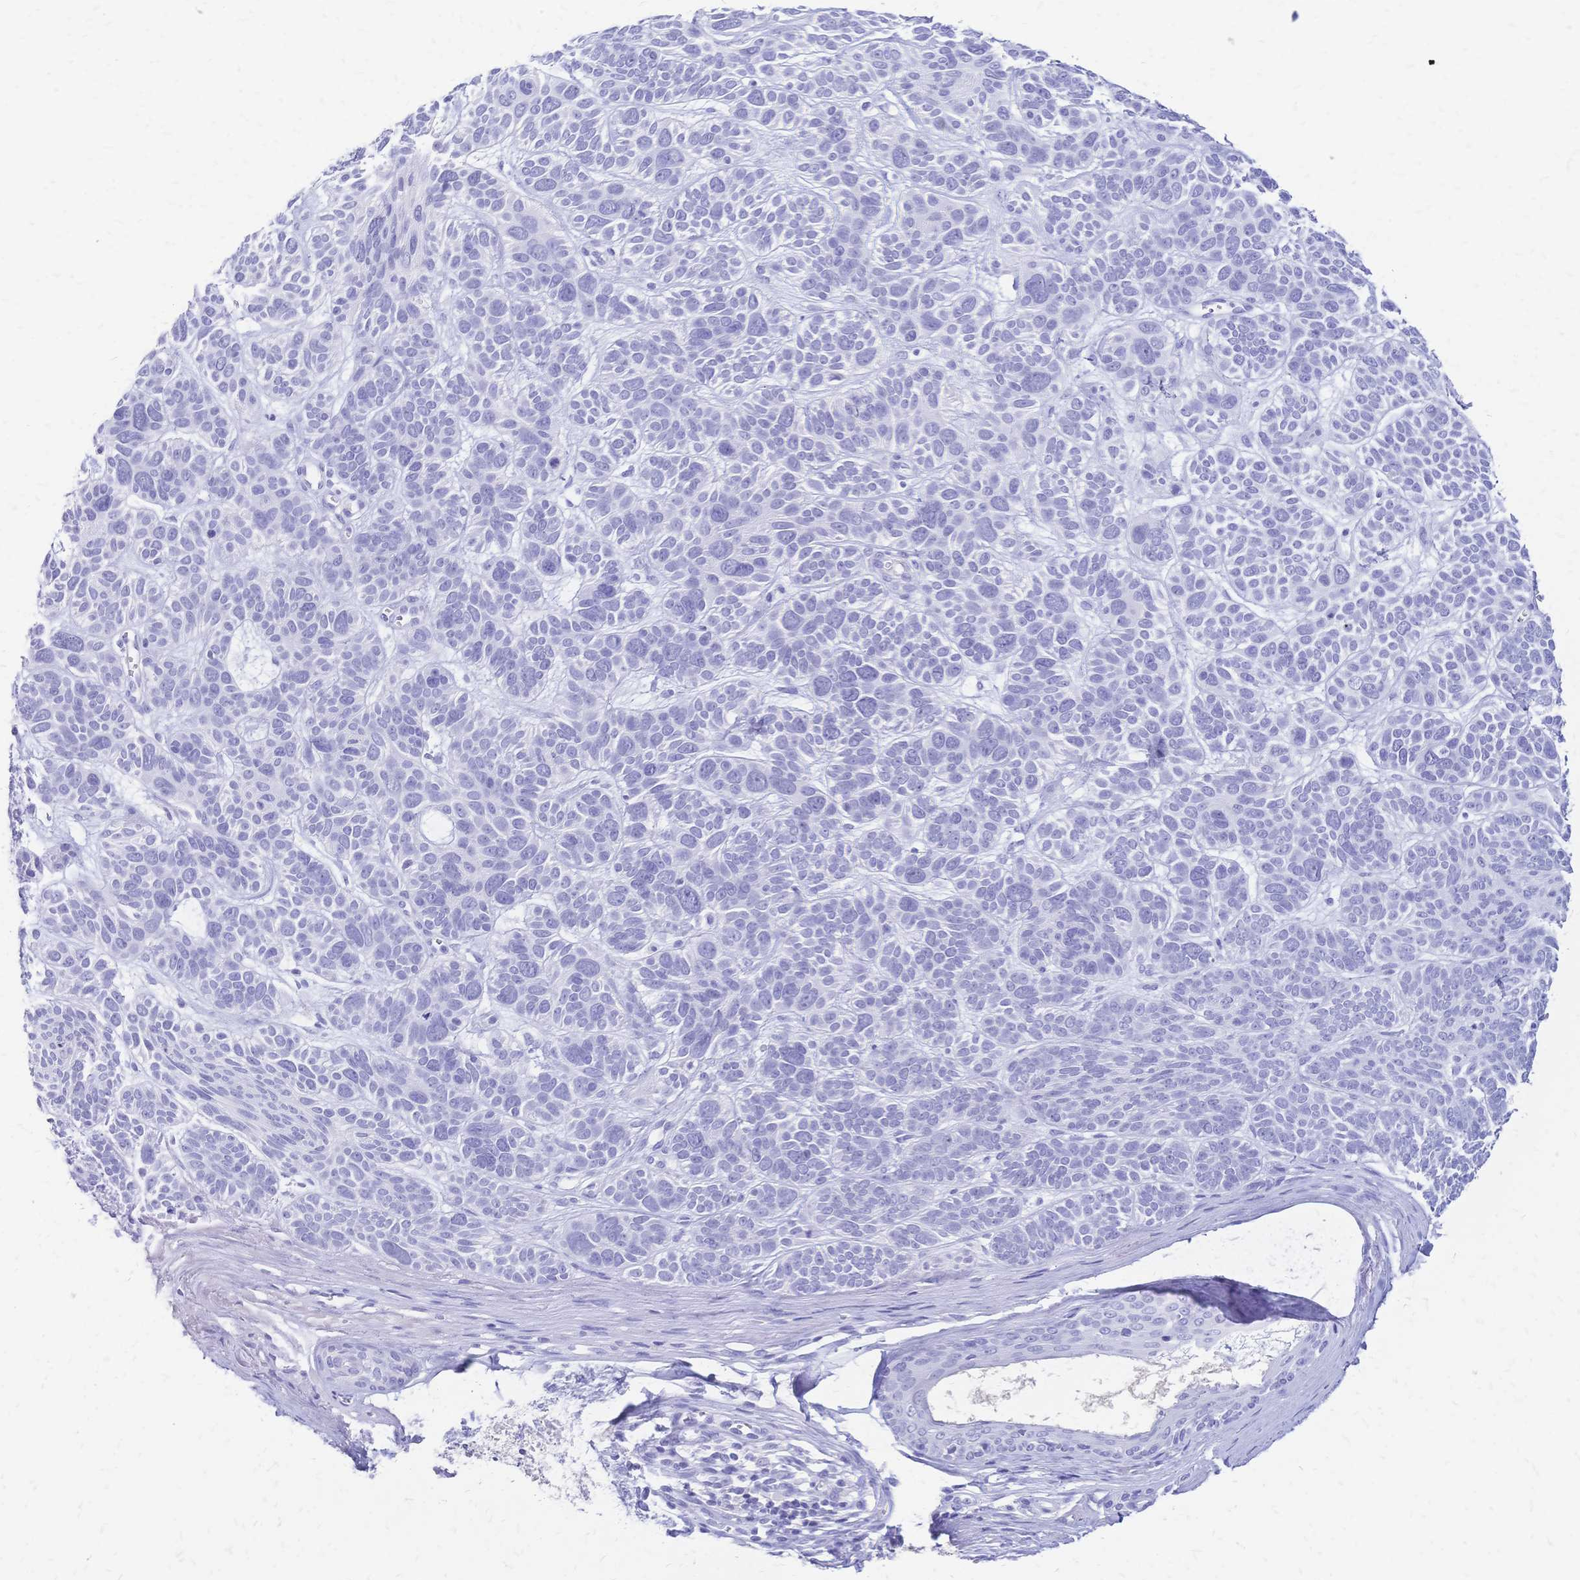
{"staining": {"intensity": "negative", "quantity": "none", "location": "none"}, "tissue": "skin cancer", "cell_type": "Tumor cells", "image_type": "cancer", "snomed": [{"axis": "morphology", "description": "Basal cell carcinoma"}, {"axis": "morphology", "description": "BCC, low aggressive"}, {"axis": "topography", "description": "Skin"}, {"axis": "topography", "description": "Skin of face"}], "caption": "Tumor cells show no significant positivity in skin basal cell carcinoma.", "gene": "FA2H", "patient": {"sex": "male", "age": 73}}